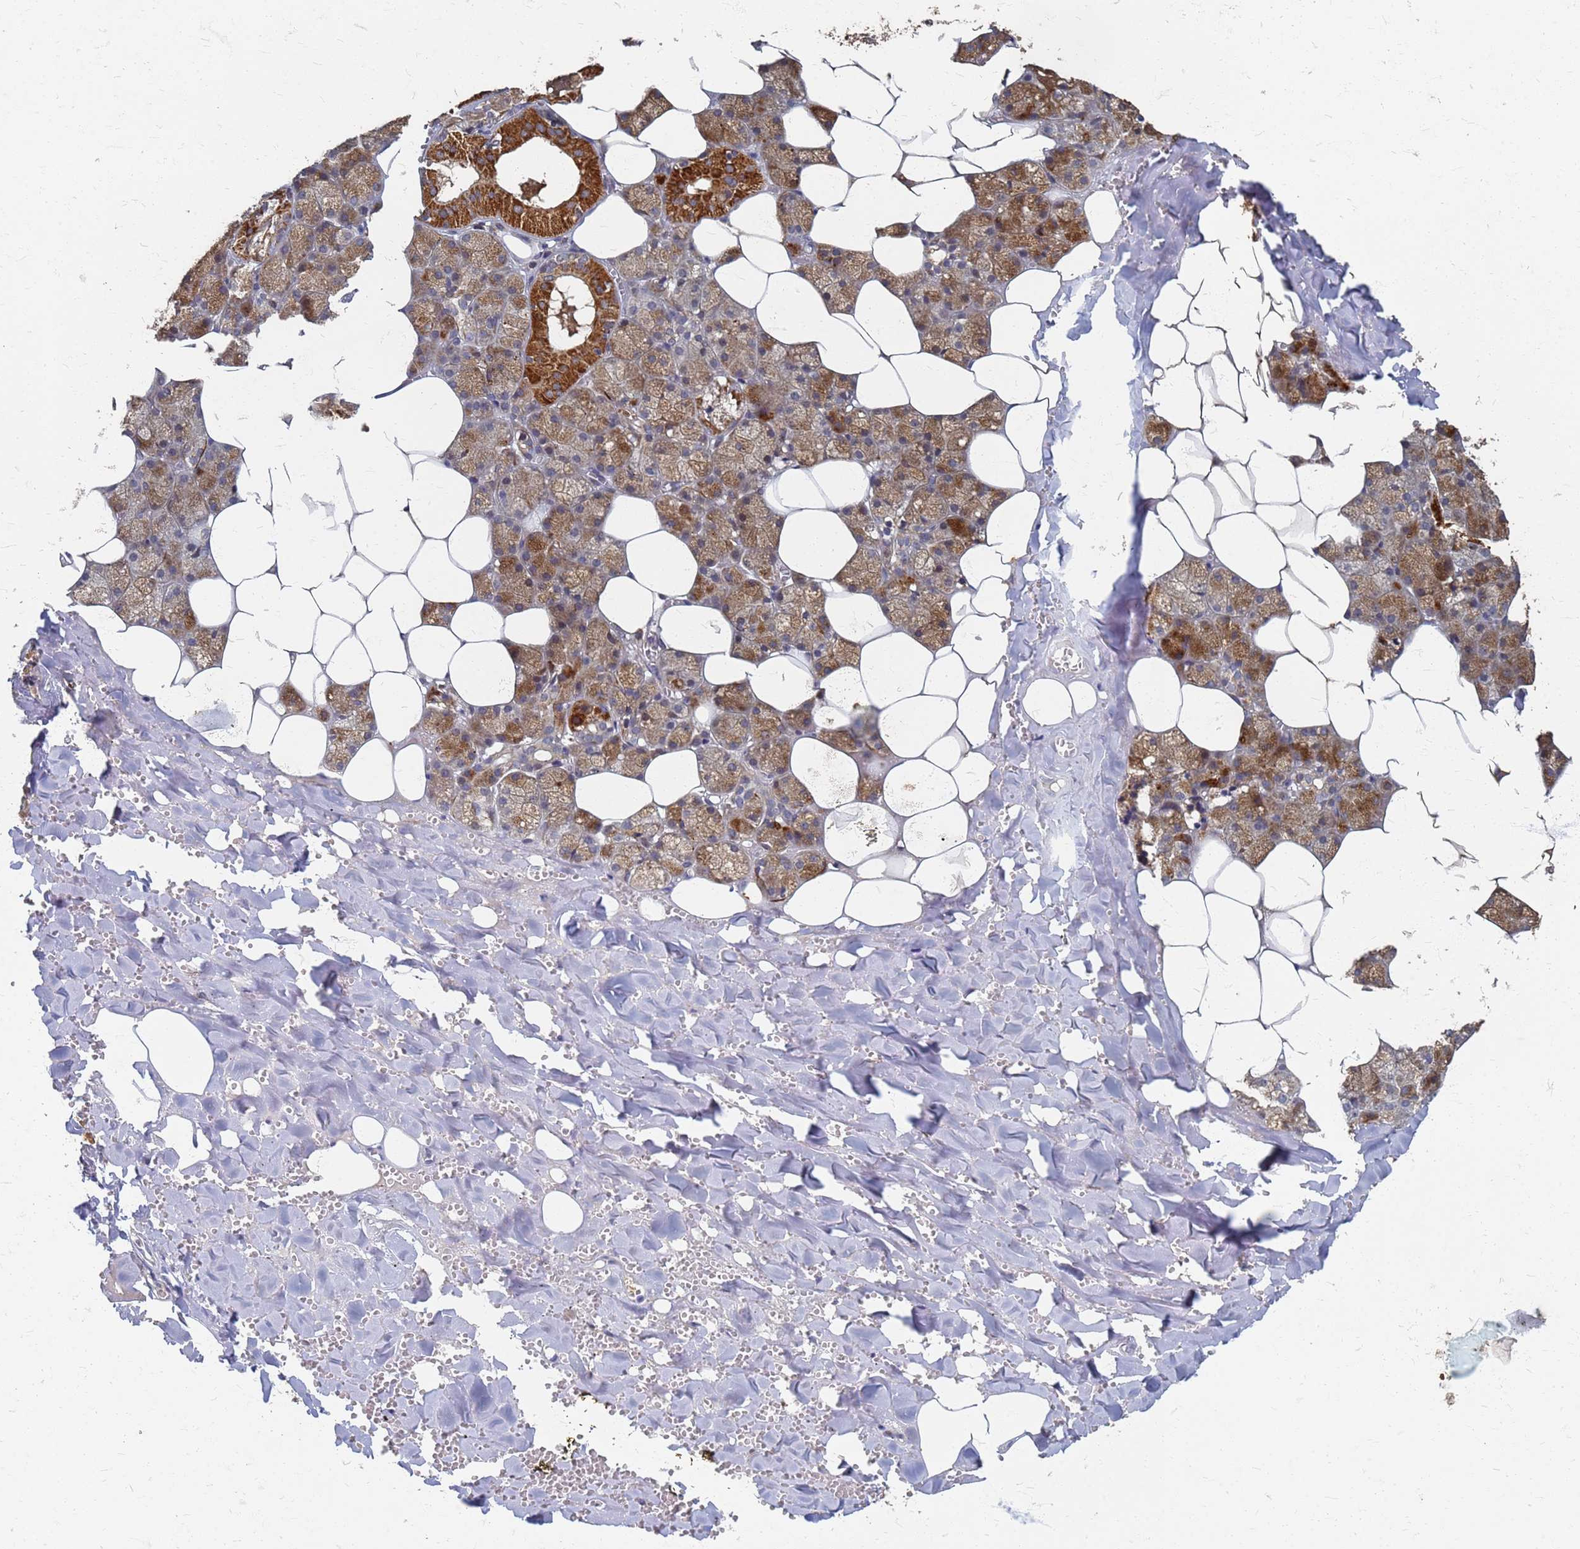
{"staining": {"intensity": "strong", "quantity": "25%-75%", "location": "cytoplasmic/membranous"}, "tissue": "salivary gland", "cell_type": "Glandular cells", "image_type": "normal", "snomed": [{"axis": "morphology", "description": "Normal tissue, NOS"}, {"axis": "topography", "description": "Salivary gland"}], "caption": "Immunohistochemical staining of normal salivary gland shows strong cytoplasmic/membranous protein staining in about 25%-75% of glandular cells. (DAB IHC with brightfield microscopy, high magnification).", "gene": "ATPAF1", "patient": {"sex": "male", "age": 62}}